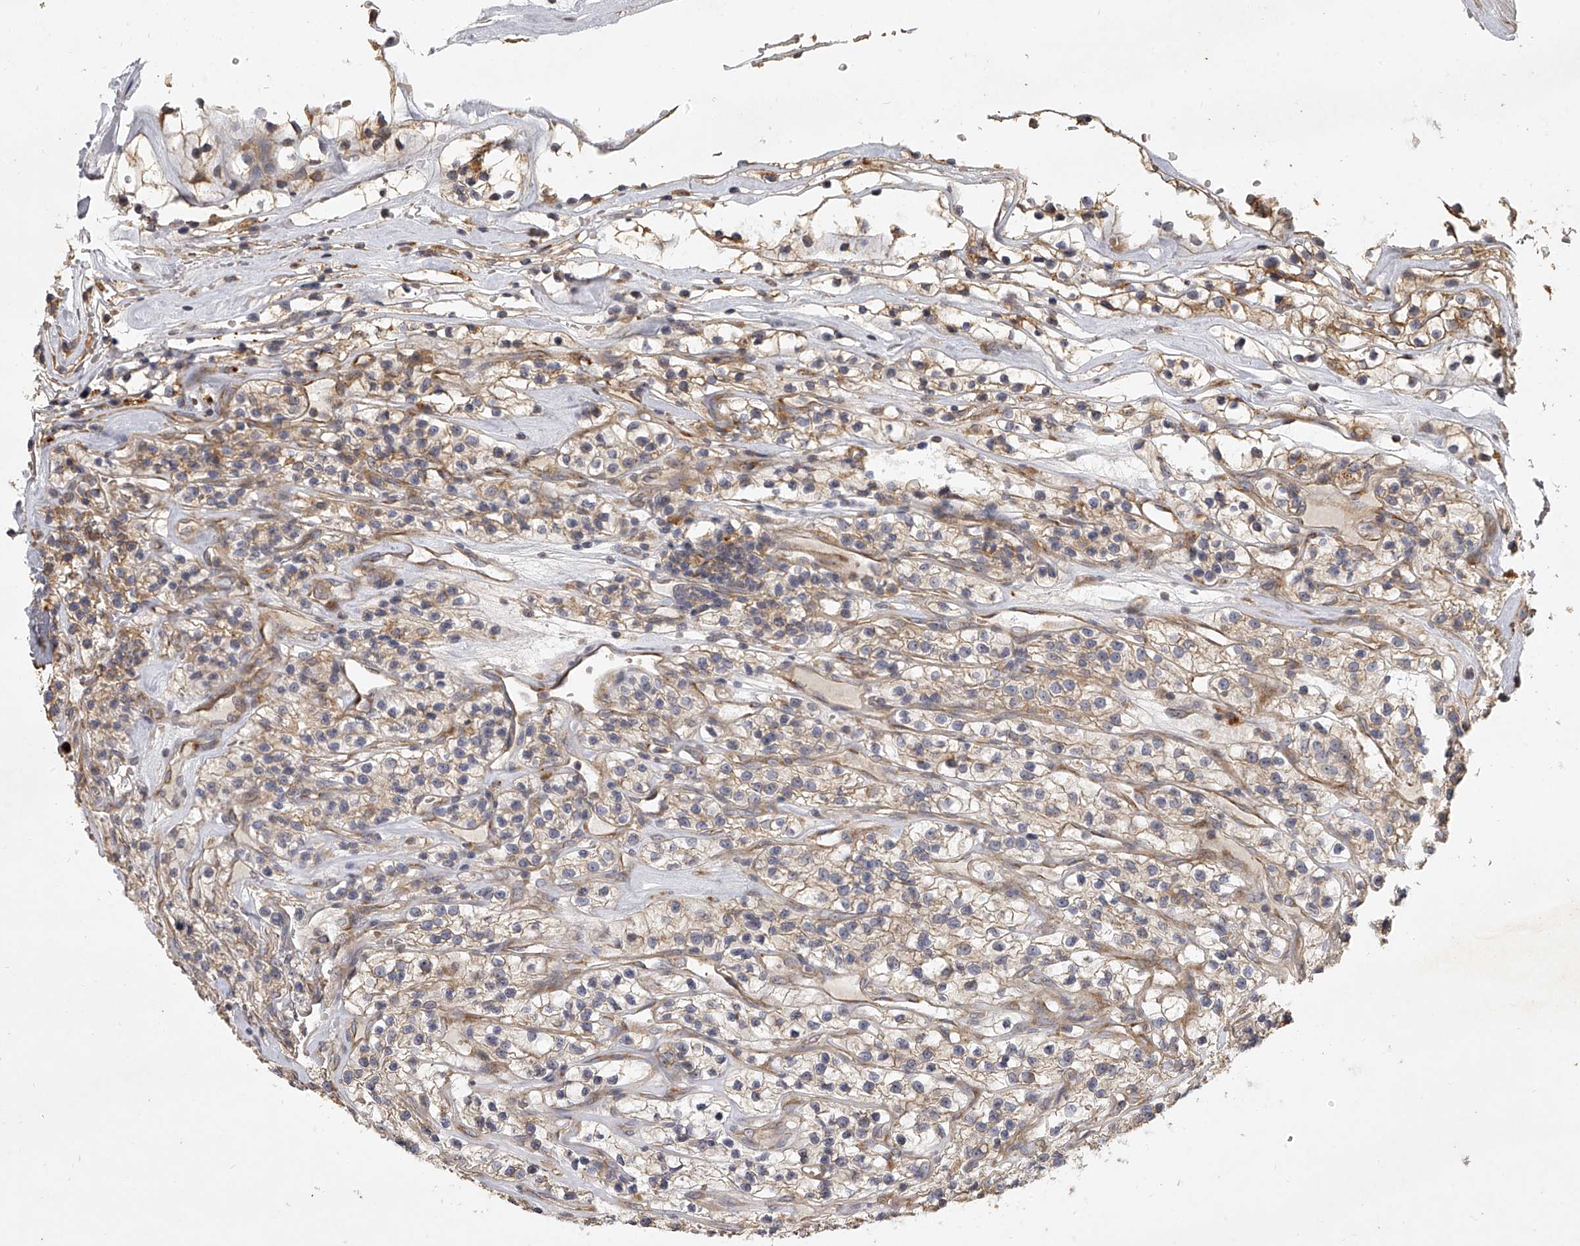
{"staining": {"intensity": "weak", "quantity": ">75%", "location": "cytoplasmic/membranous"}, "tissue": "renal cancer", "cell_type": "Tumor cells", "image_type": "cancer", "snomed": [{"axis": "morphology", "description": "Adenocarcinoma, NOS"}, {"axis": "topography", "description": "Kidney"}], "caption": "IHC micrograph of neoplastic tissue: human renal adenocarcinoma stained using IHC reveals low levels of weak protein expression localized specifically in the cytoplasmic/membranous of tumor cells, appearing as a cytoplasmic/membranous brown color.", "gene": "DOCK9", "patient": {"sex": "female", "age": 57}}